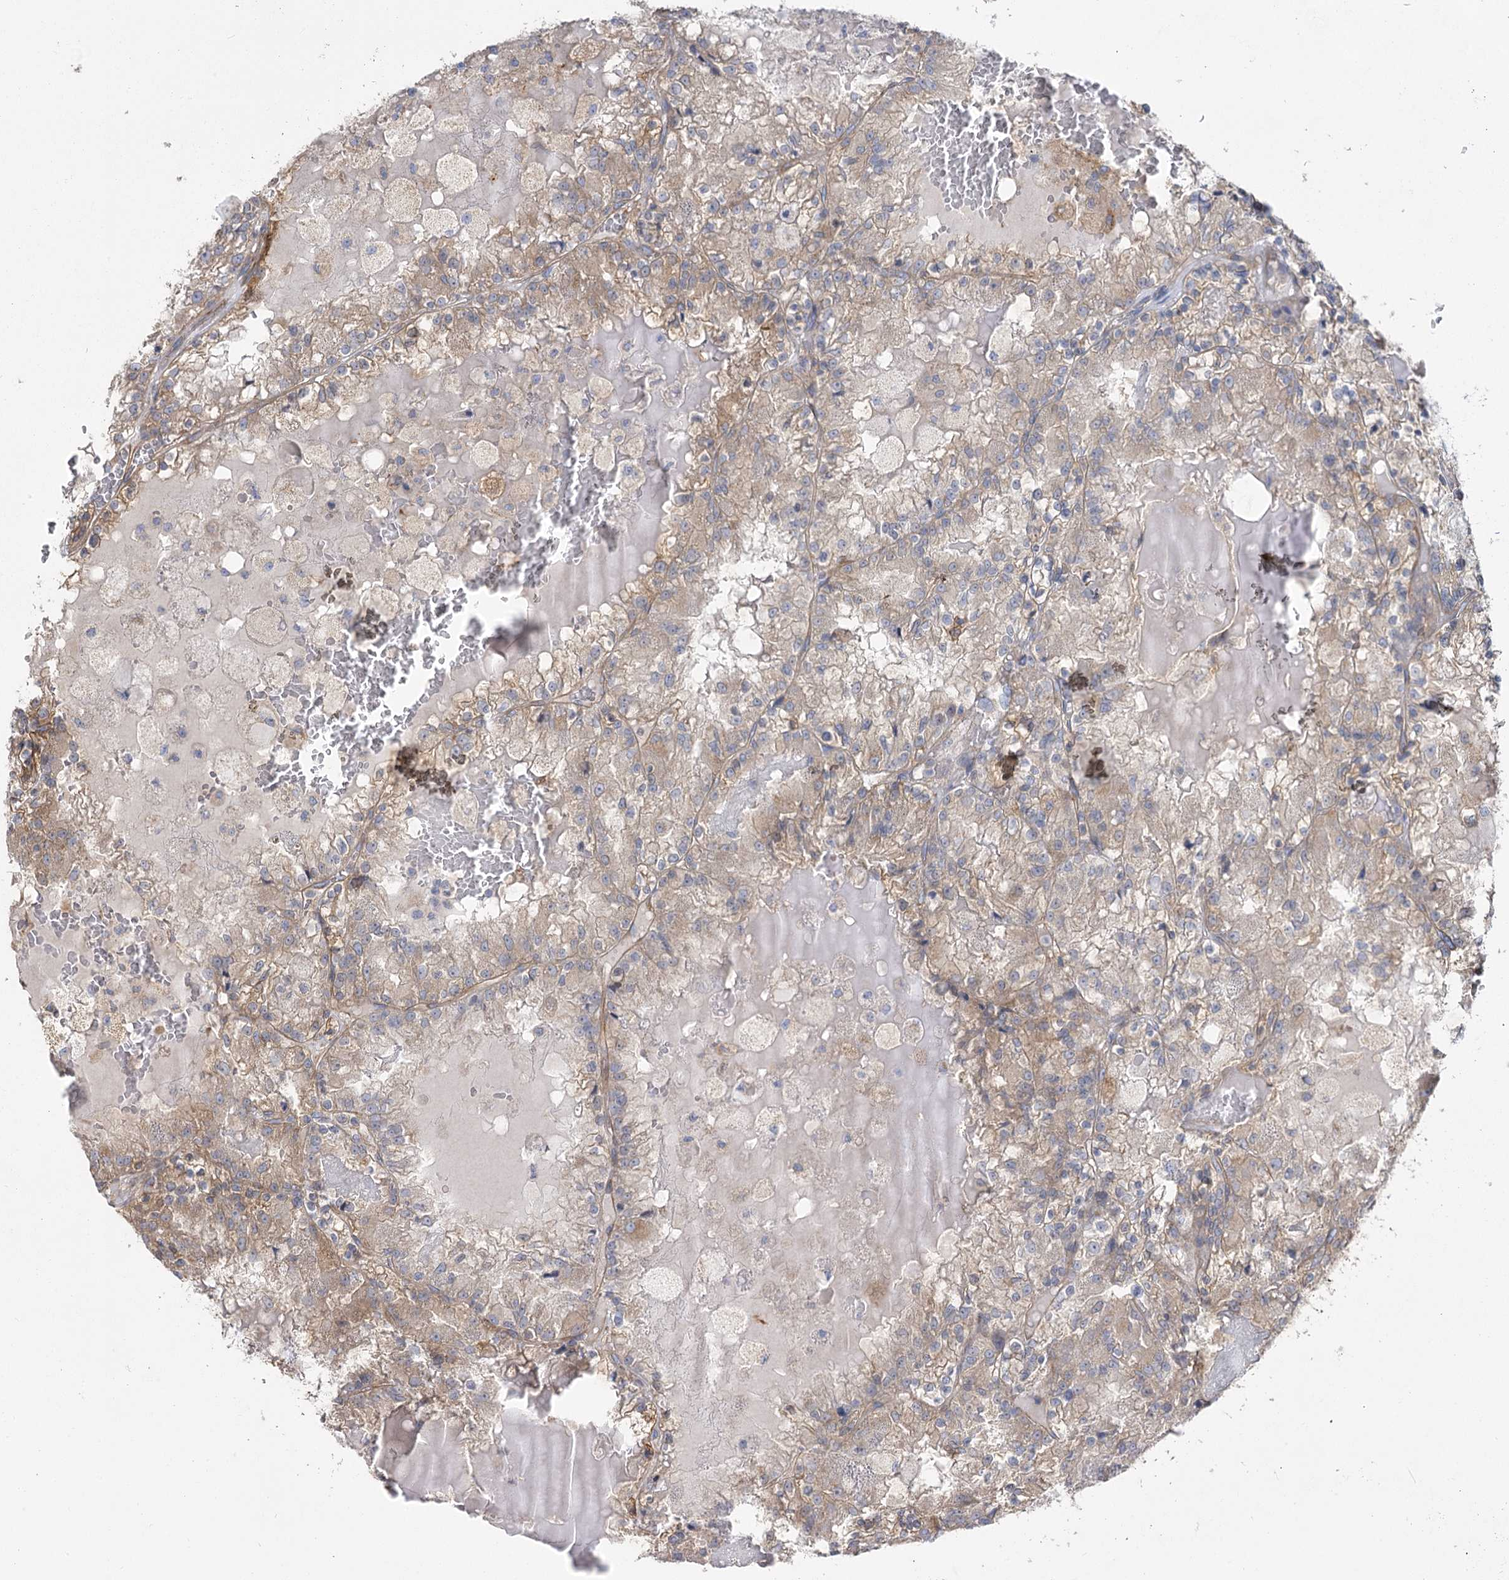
{"staining": {"intensity": "weak", "quantity": "25%-75%", "location": "cytoplasmic/membranous"}, "tissue": "renal cancer", "cell_type": "Tumor cells", "image_type": "cancer", "snomed": [{"axis": "morphology", "description": "Adenocarcinoma, NOS"}, {"axis": "topography", "description": "Kidney"}], "caption": "The image shows immunohistochemical staining of renal cancer. There is weak cytoplasmic/membranous positivity is seen in approximately 25%-75% of tumor cells. (Brightfield microscopy of DAB IHC at high magnification).", "gene": "RMDN2", "patient": {"sex": "female", "age": 56}}